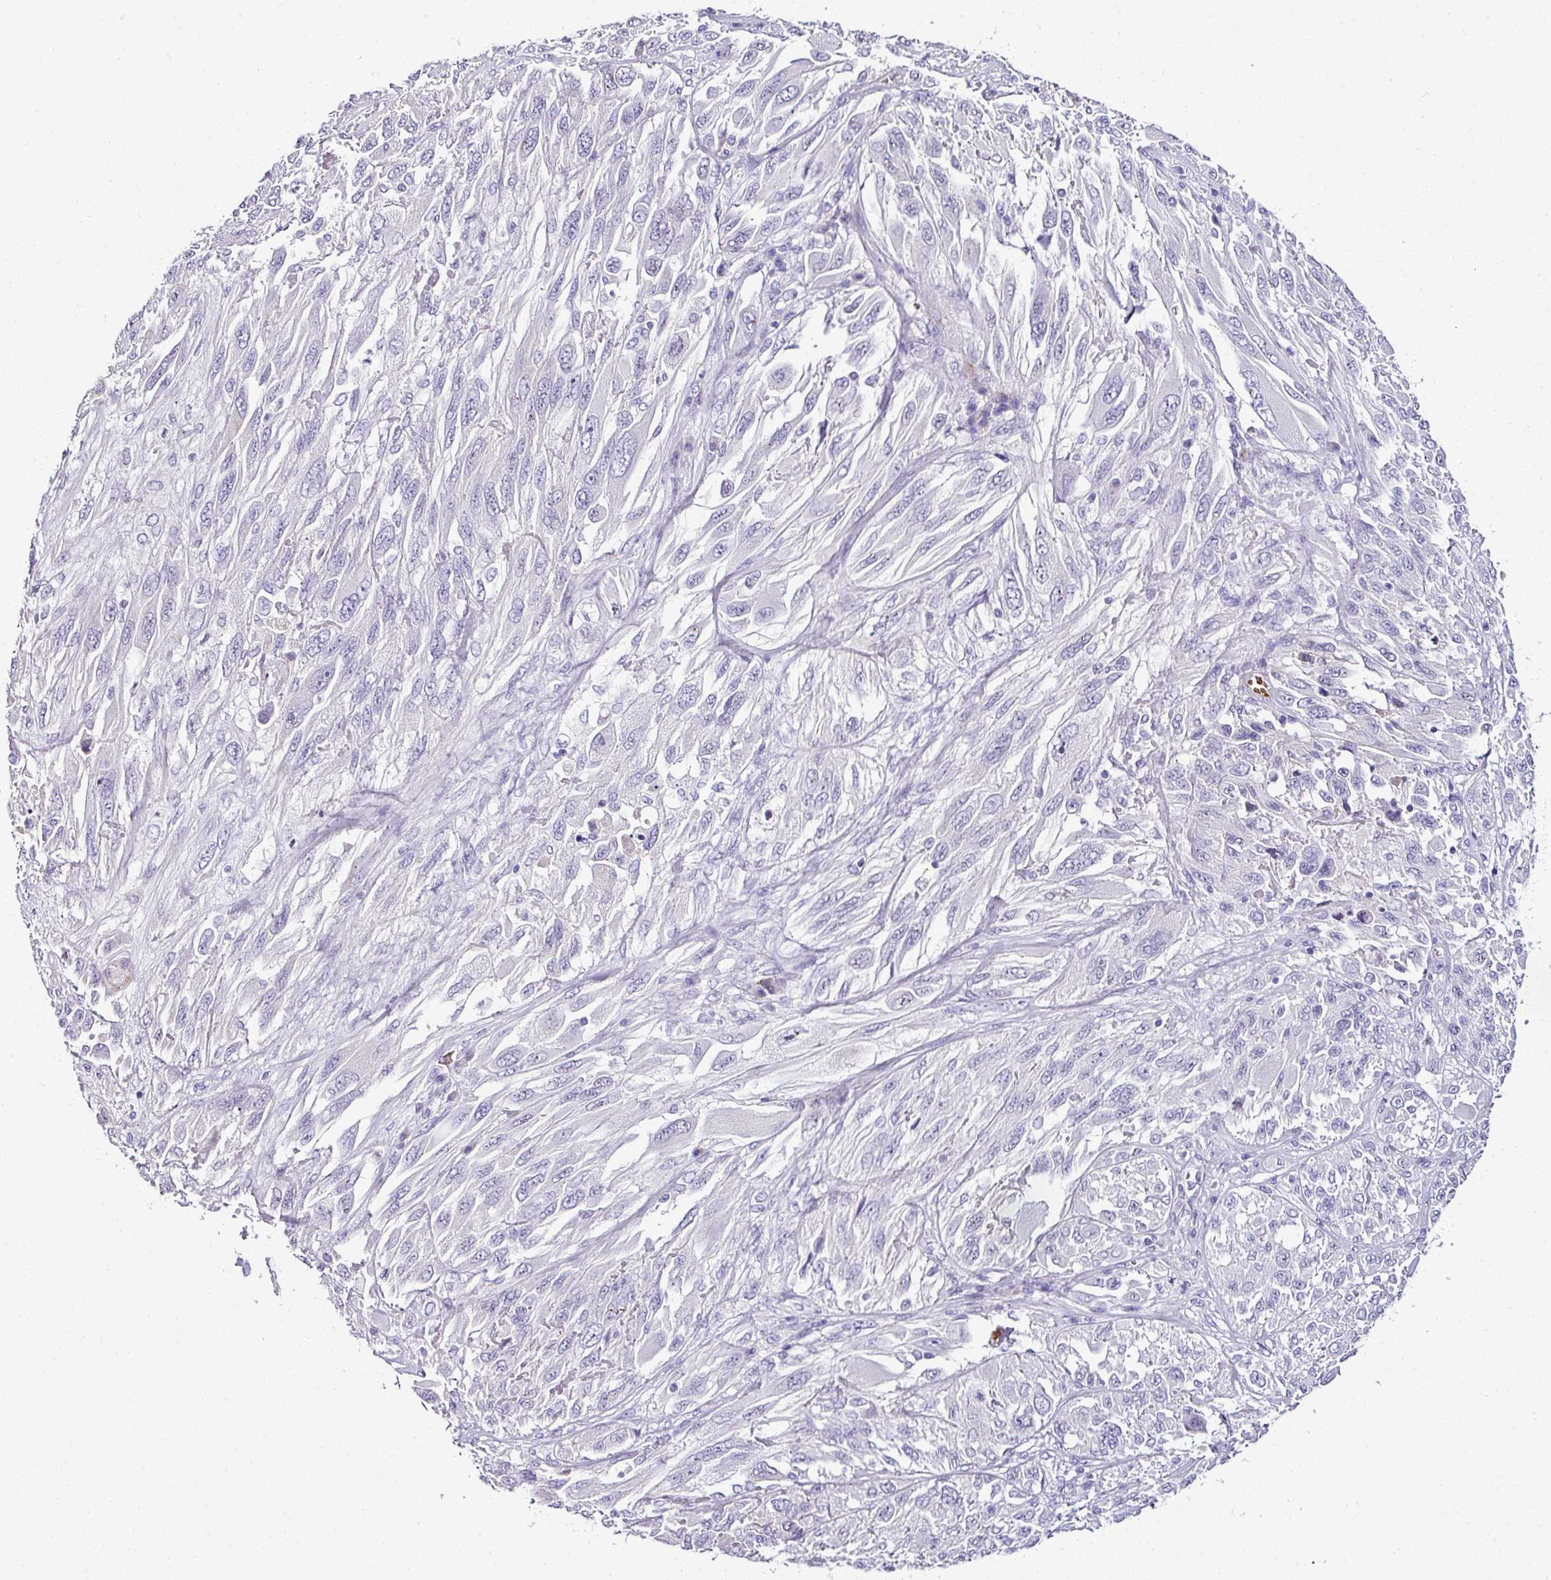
{"staining": {"intensity": "negative", "quantity": "none", "location": "none"}, "tissue": "melanoma", "cell_type": "Tumor cells", "image_type": "cancer", "snomed": [{"axis": "morphology", "description": "Malignant melanoma, NOS"}, {"axis": "topography", "description": "Skin"}], "caption": "Tumor cells show no significant staining in malignant melanoma. (Brightfield microscopy of DAB IHC at high magnification).", "gene": "NAPSA", "patient": {"sex": "female", "age": 91}}